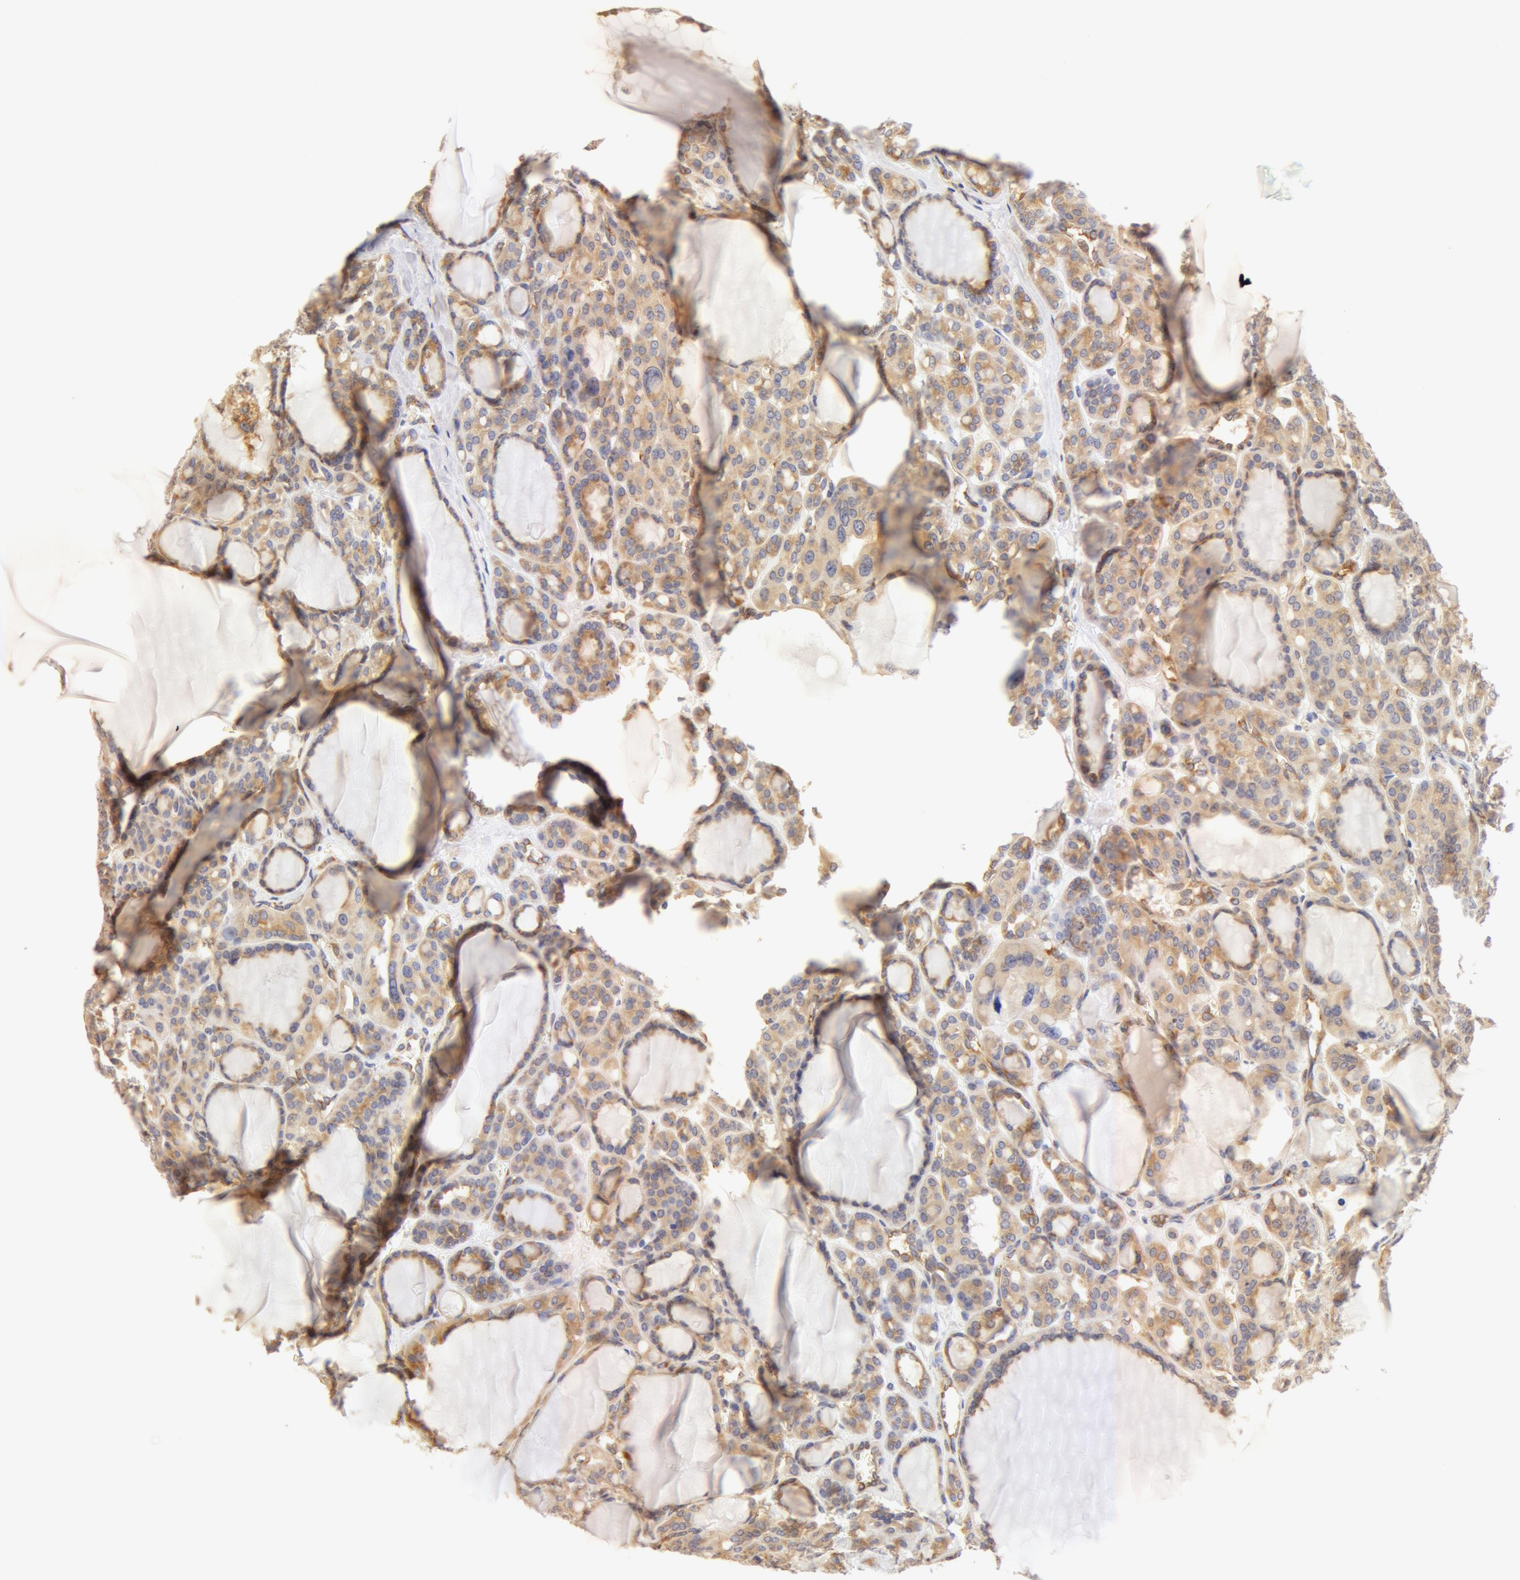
{"staining": {"intensity": "negative", "quantity": "none", "location": "none"}, "tissue": "thyroid cancer", "cell_type": "Tumor cells", "image_type": "cancer", "snomed": [{"axis": "morphology", "description": "Follicular adenoma carcinoma, NOS"}, {"axis": "topography", "description": "Thyroid gland"}], "caption": "Thyroid cancer was stained to show a protein in brown. There is no significant expression in tumor cells.", "gene": "DDX3Y", "patient": {"sex": "female", "age": 71}}